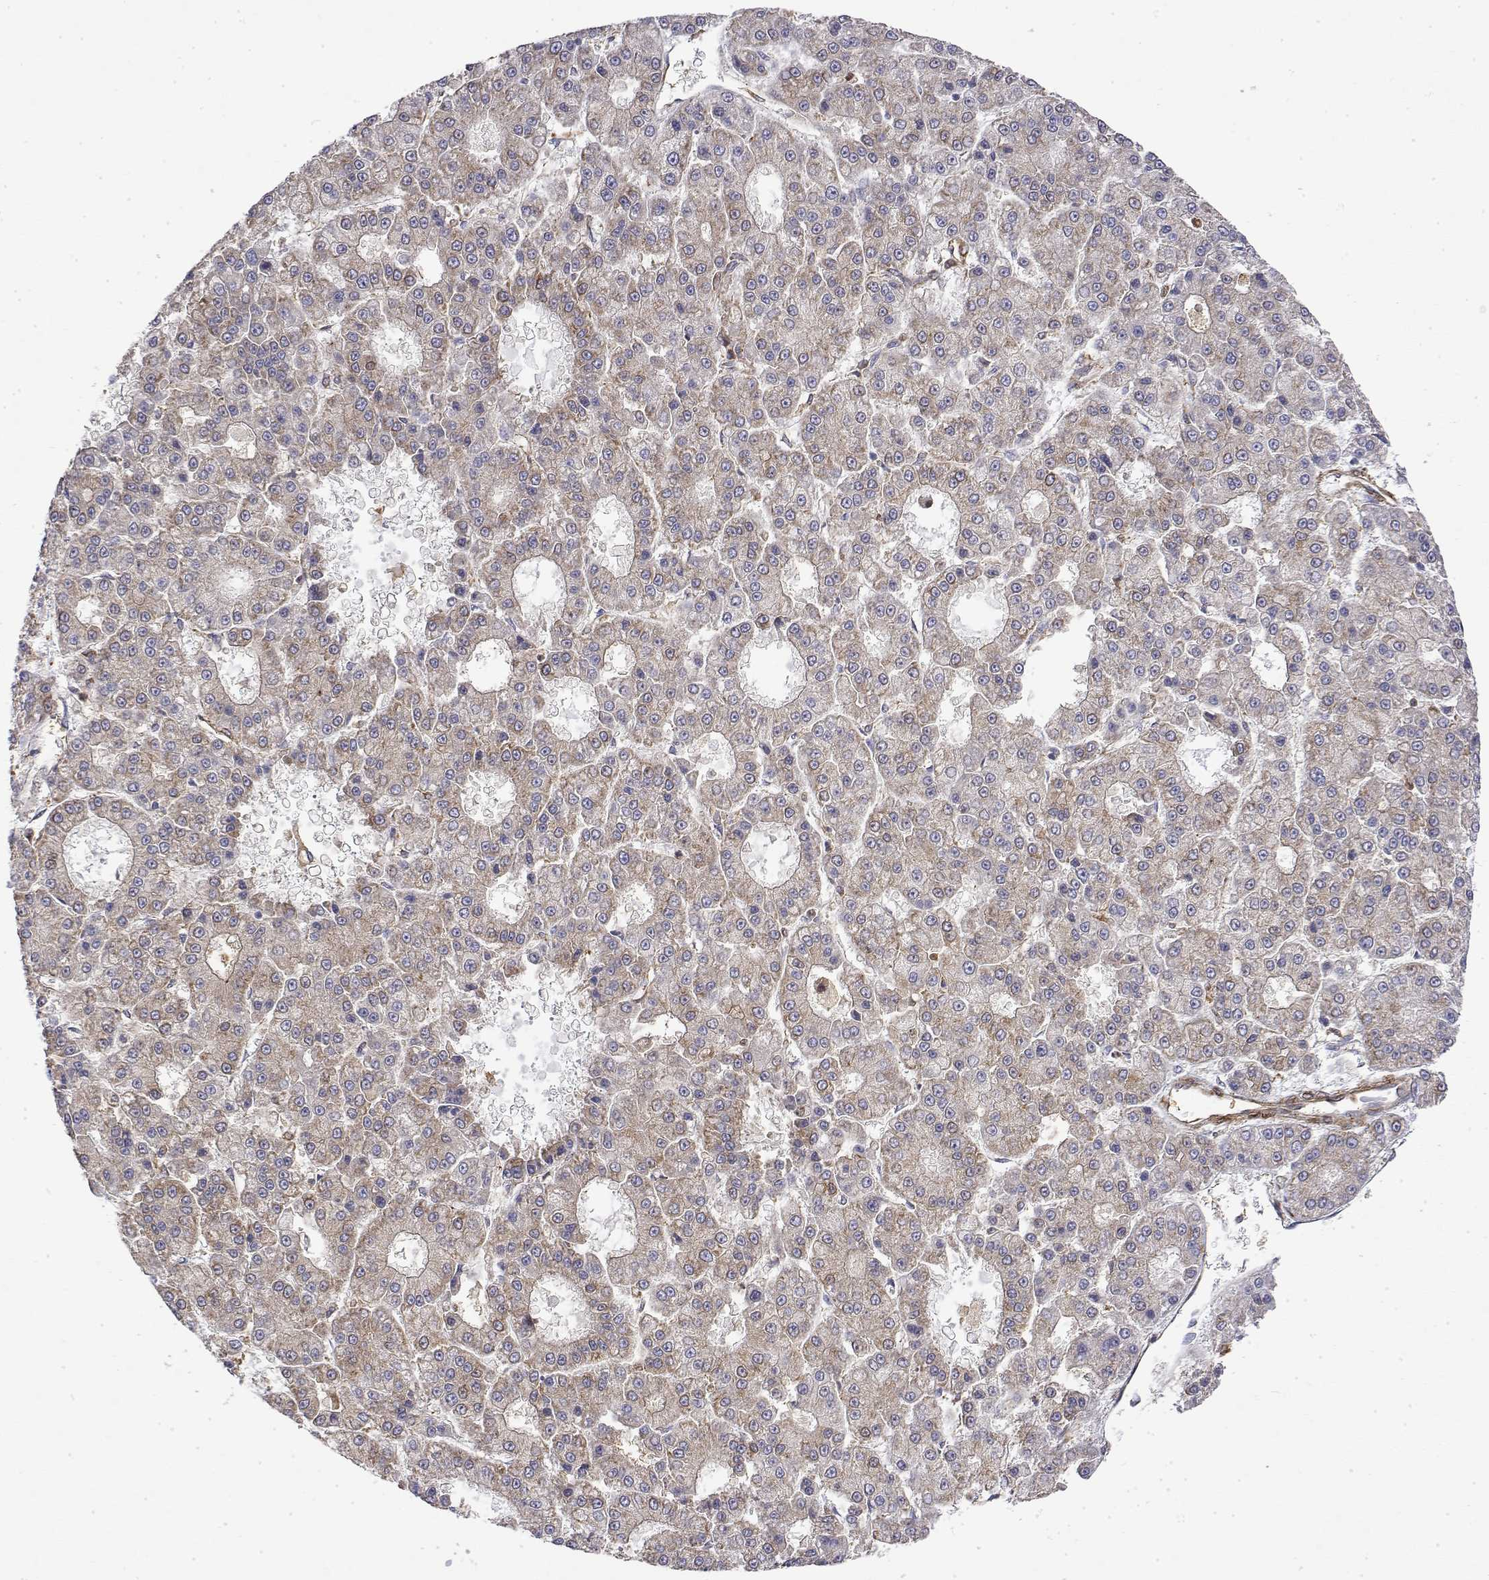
{"staining": {"intensity": "weak", "quantity": "<25%", "location": "cytoplasmic/membranous"}, "tissue": "liver cancer", "cell_type": "Tumor cells", "image_type": "cancer", "snomed": [{"axis": "morphology", "description": "Carcinoma, Hepatocellular, NOS"}, {"axis": "topography", "description": "Liver"}], "caption": "Immunohistochemistry micrograph of neoplastic tissue: liver cancer stained with DAB exhibits no significant protein staining in tumor cells.", "gene": "PACSIN2", "patient": {"sex": "male", "age": 70}}